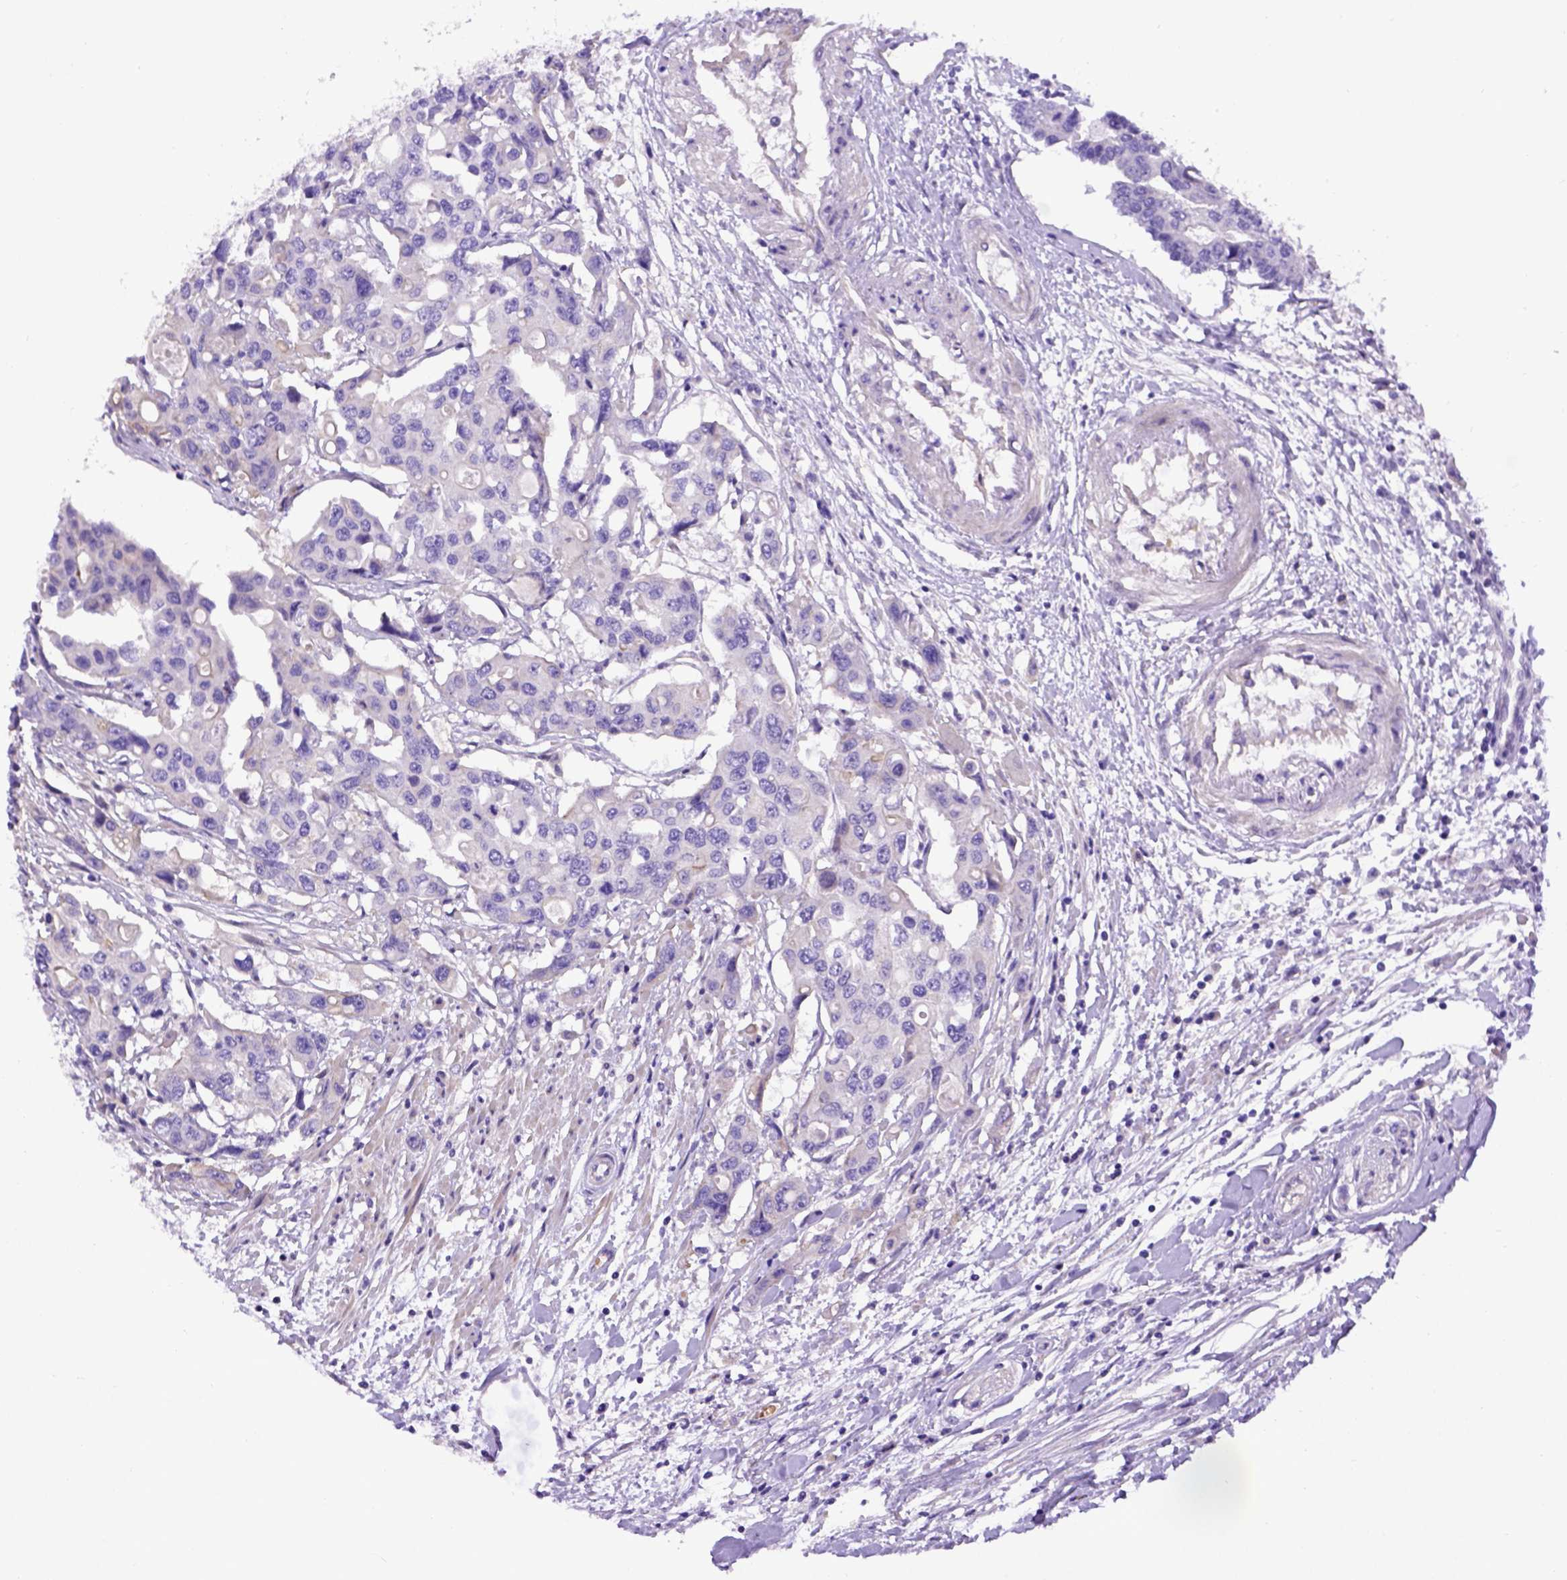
{"staining": {"intensity": "negative", "quantity": "none", "location": "none"}, "tissue": "colorectal cancer", "cell_type": "Tumor cells", "image_type": "cancer", "snomed": [{"axis": "morphology", "description": "Adenocarcinoma, NOS"}, {"axis": "topography", "description": "Colon"}], "caption": "This is an immunohistochemistry (IHC) histopathology image of colorectal cancer (adenocarcinoma). There is no expression in tumor cells.", "gene": "ADAM12", "patient": {"sex": "male", "age": 77}}